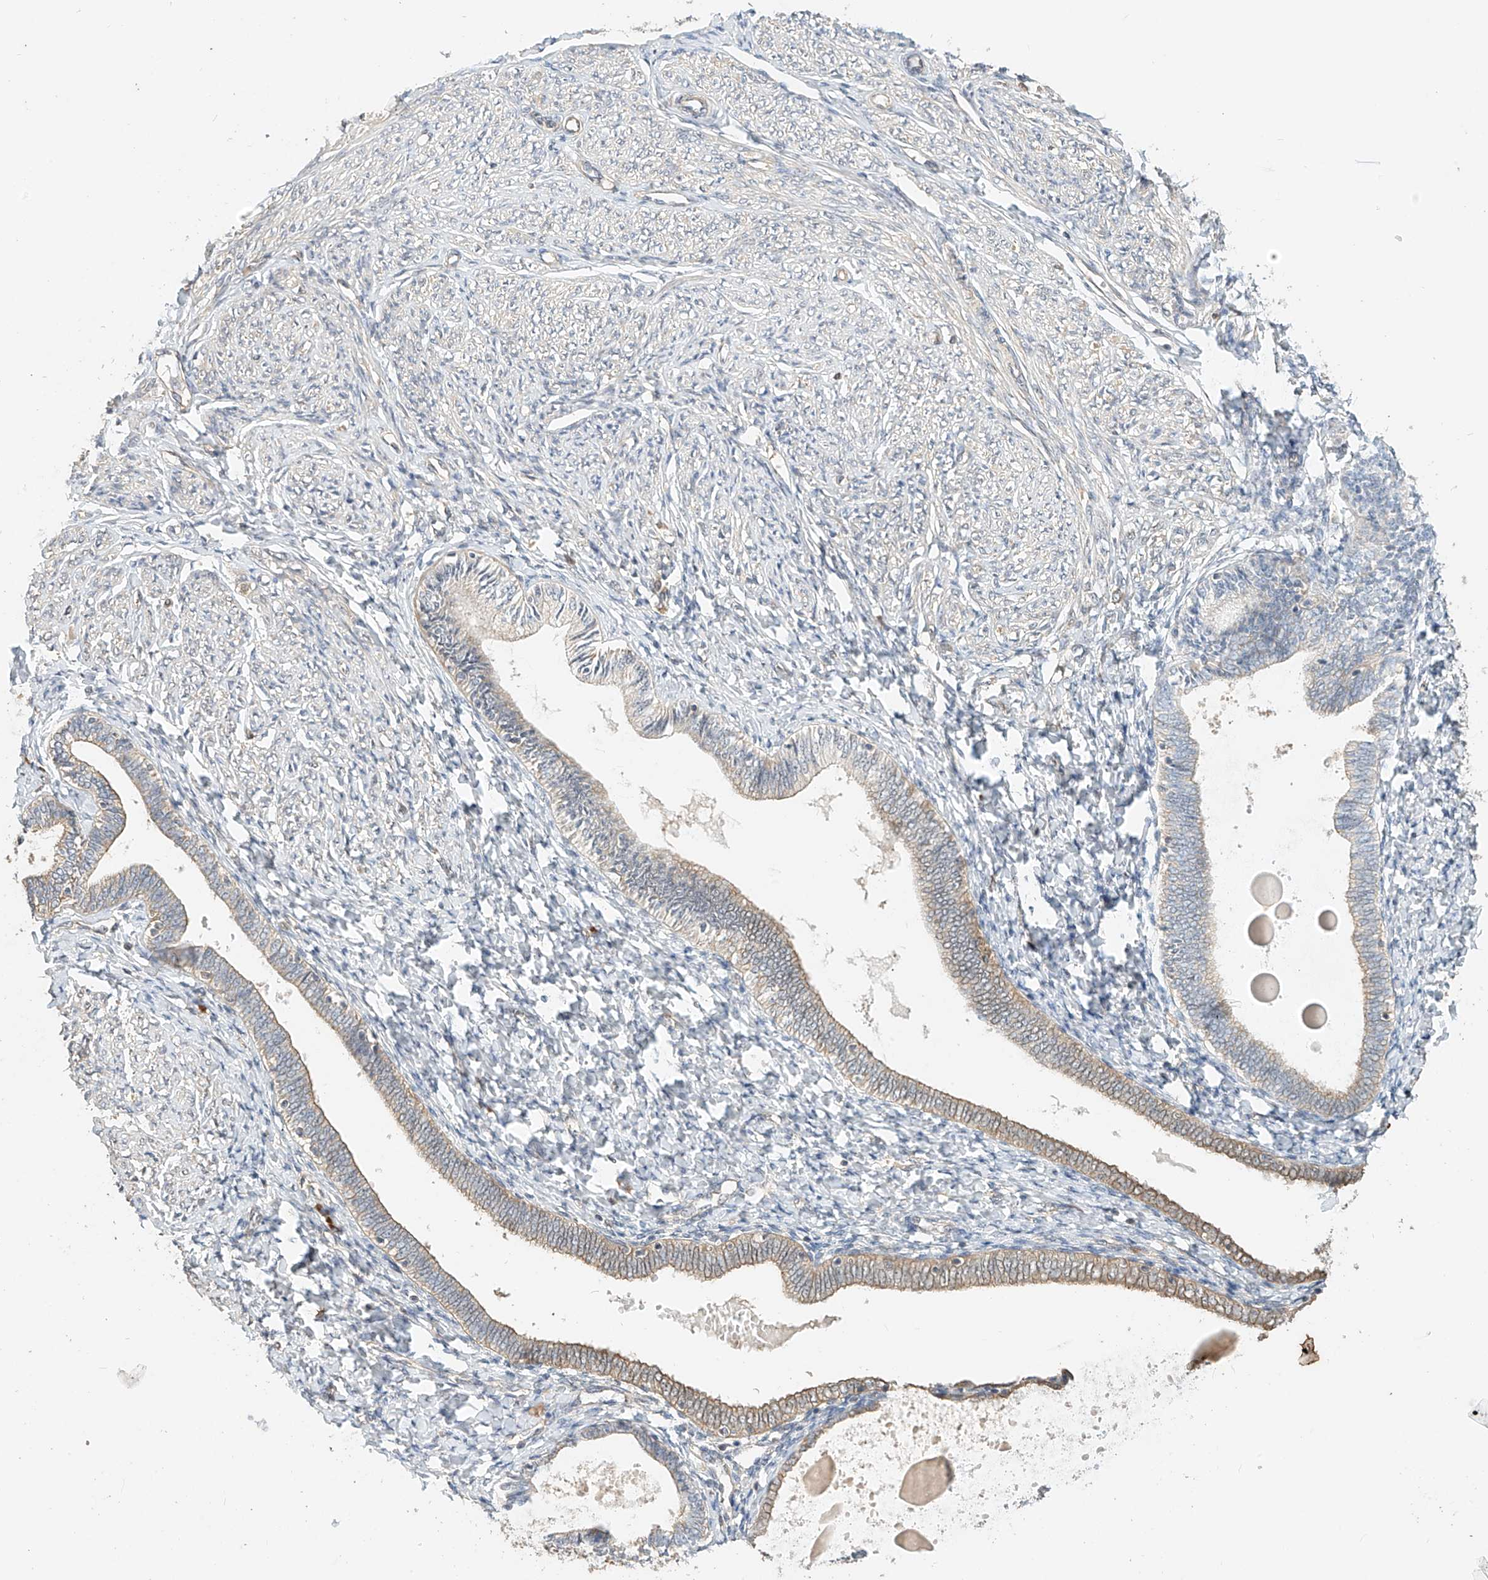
{"staining": {"intensity": "weak", "quantity": "<25%", "location": "cytoplasmic/membranous"}, "tissue": "endometrium", "cell_type": "Cells in endometrial stroma", "image_type": "normal", "snomed": [{"axis": "morphology", "description": "Normal tissue, NOS"}, {"axis": "topography", "description": "Endometrium"}], "caption": "Immunohistochemical staining of benign human endometrium shows no significant expression in cells in endometrial stroma. (DAB IHC visualized using brightfield microscopy, high magnification).", "gene": "OFD1", "patient": {"sex": "female", "age": 72}}